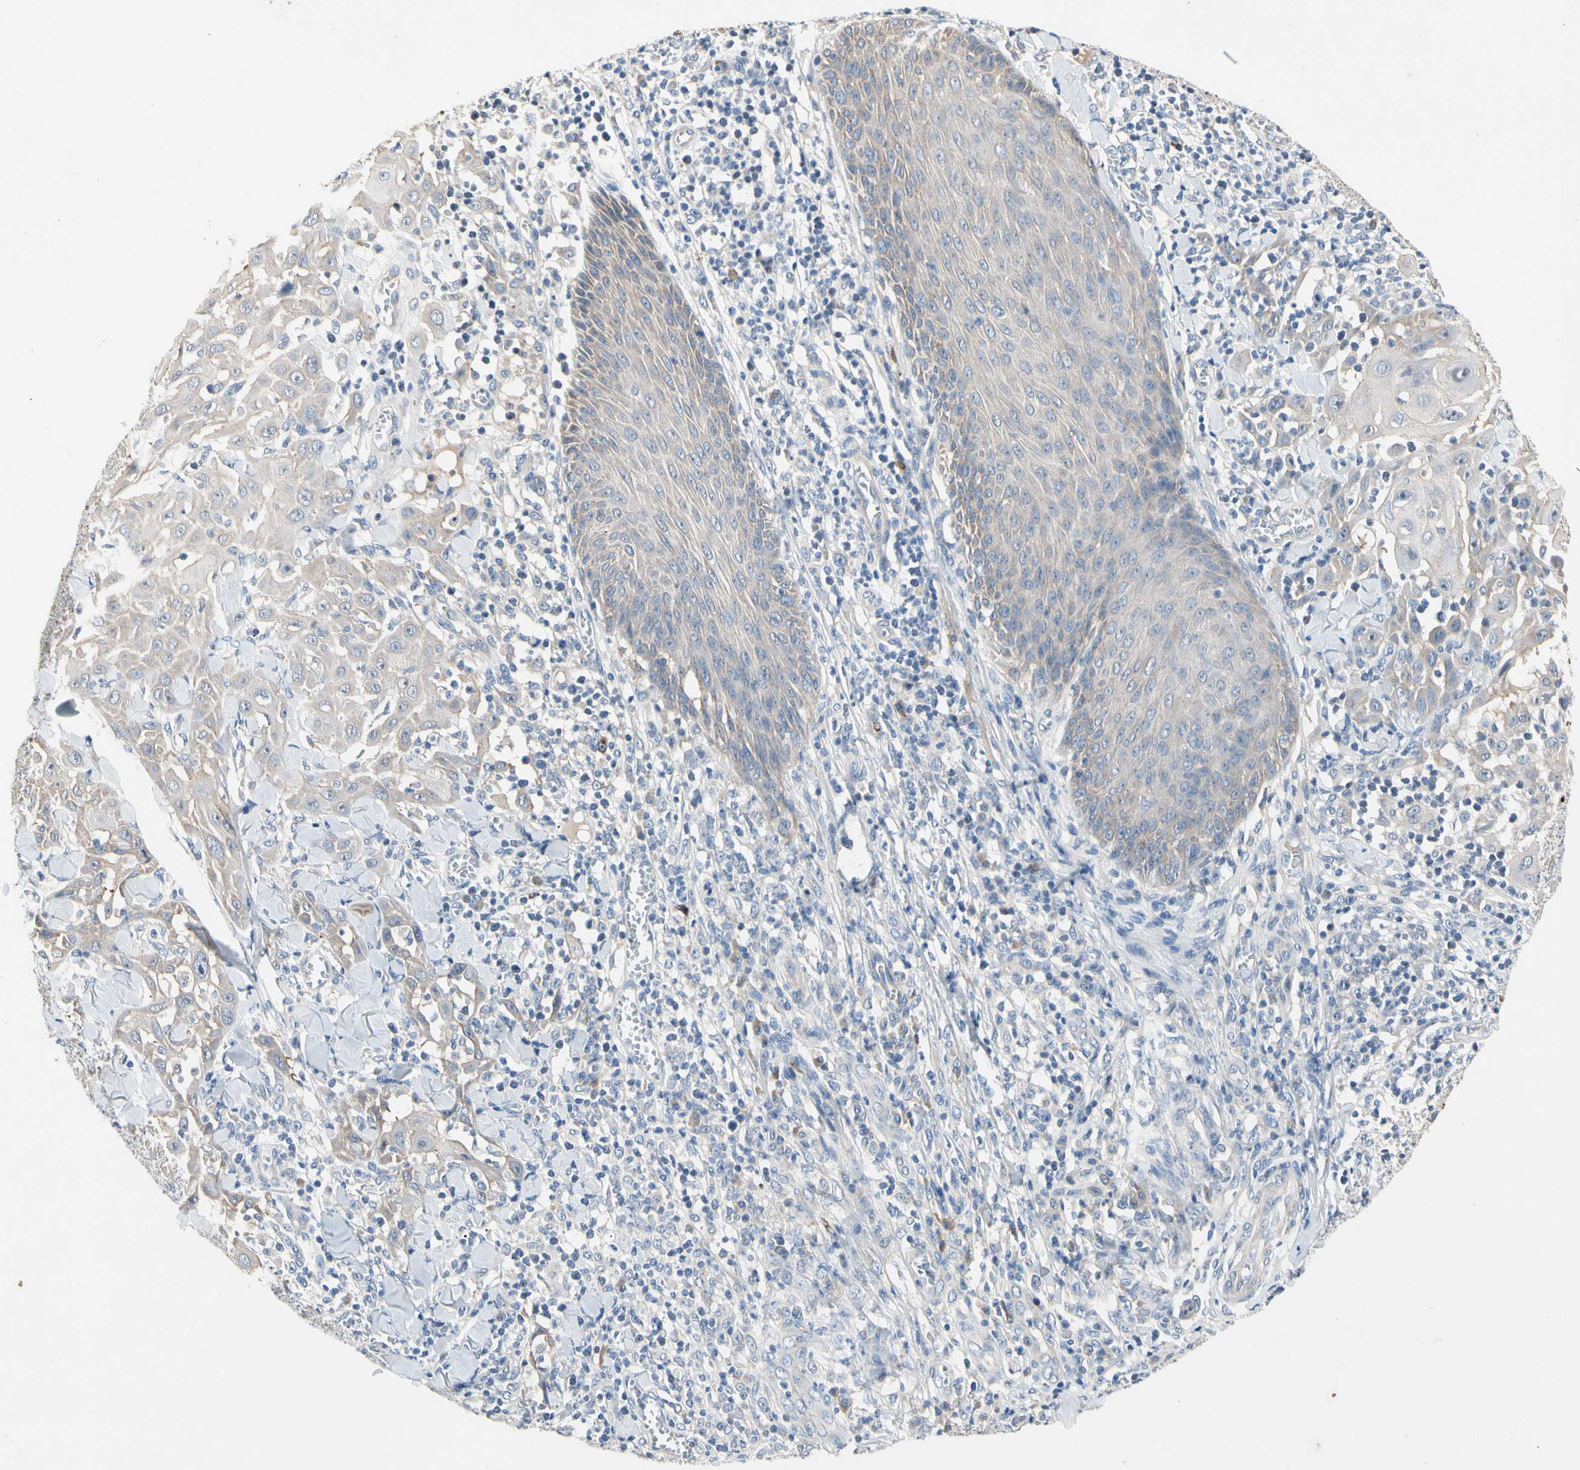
{"staining": {"intensity": "weak", "quantity": ">75%", "location": "cytoplasmic/membranous"}, "tissue": "skin cancer", "cell_type": "Tumor cells", "image_type": "cancer", "snomed": [{"axis": "morphology", "description": "Squamous cell carcinoma, NOS"}, {"axis": "topography", "description": "Skin"}], "caption": "DAB immunohistochemical staining of skin cancer shows weak cytoplasmic/membranous protein positivity in approximately >75% of tumor cells. The staining was performed using DAB (3,3'-diaminobenzidine) to visualize the protein expression in brown, while the nuclei were stained in blue with hematoxylin (Magnification: 20x).", "gene": "GAS6", "patient": {"sex": "male", "age": 24}}